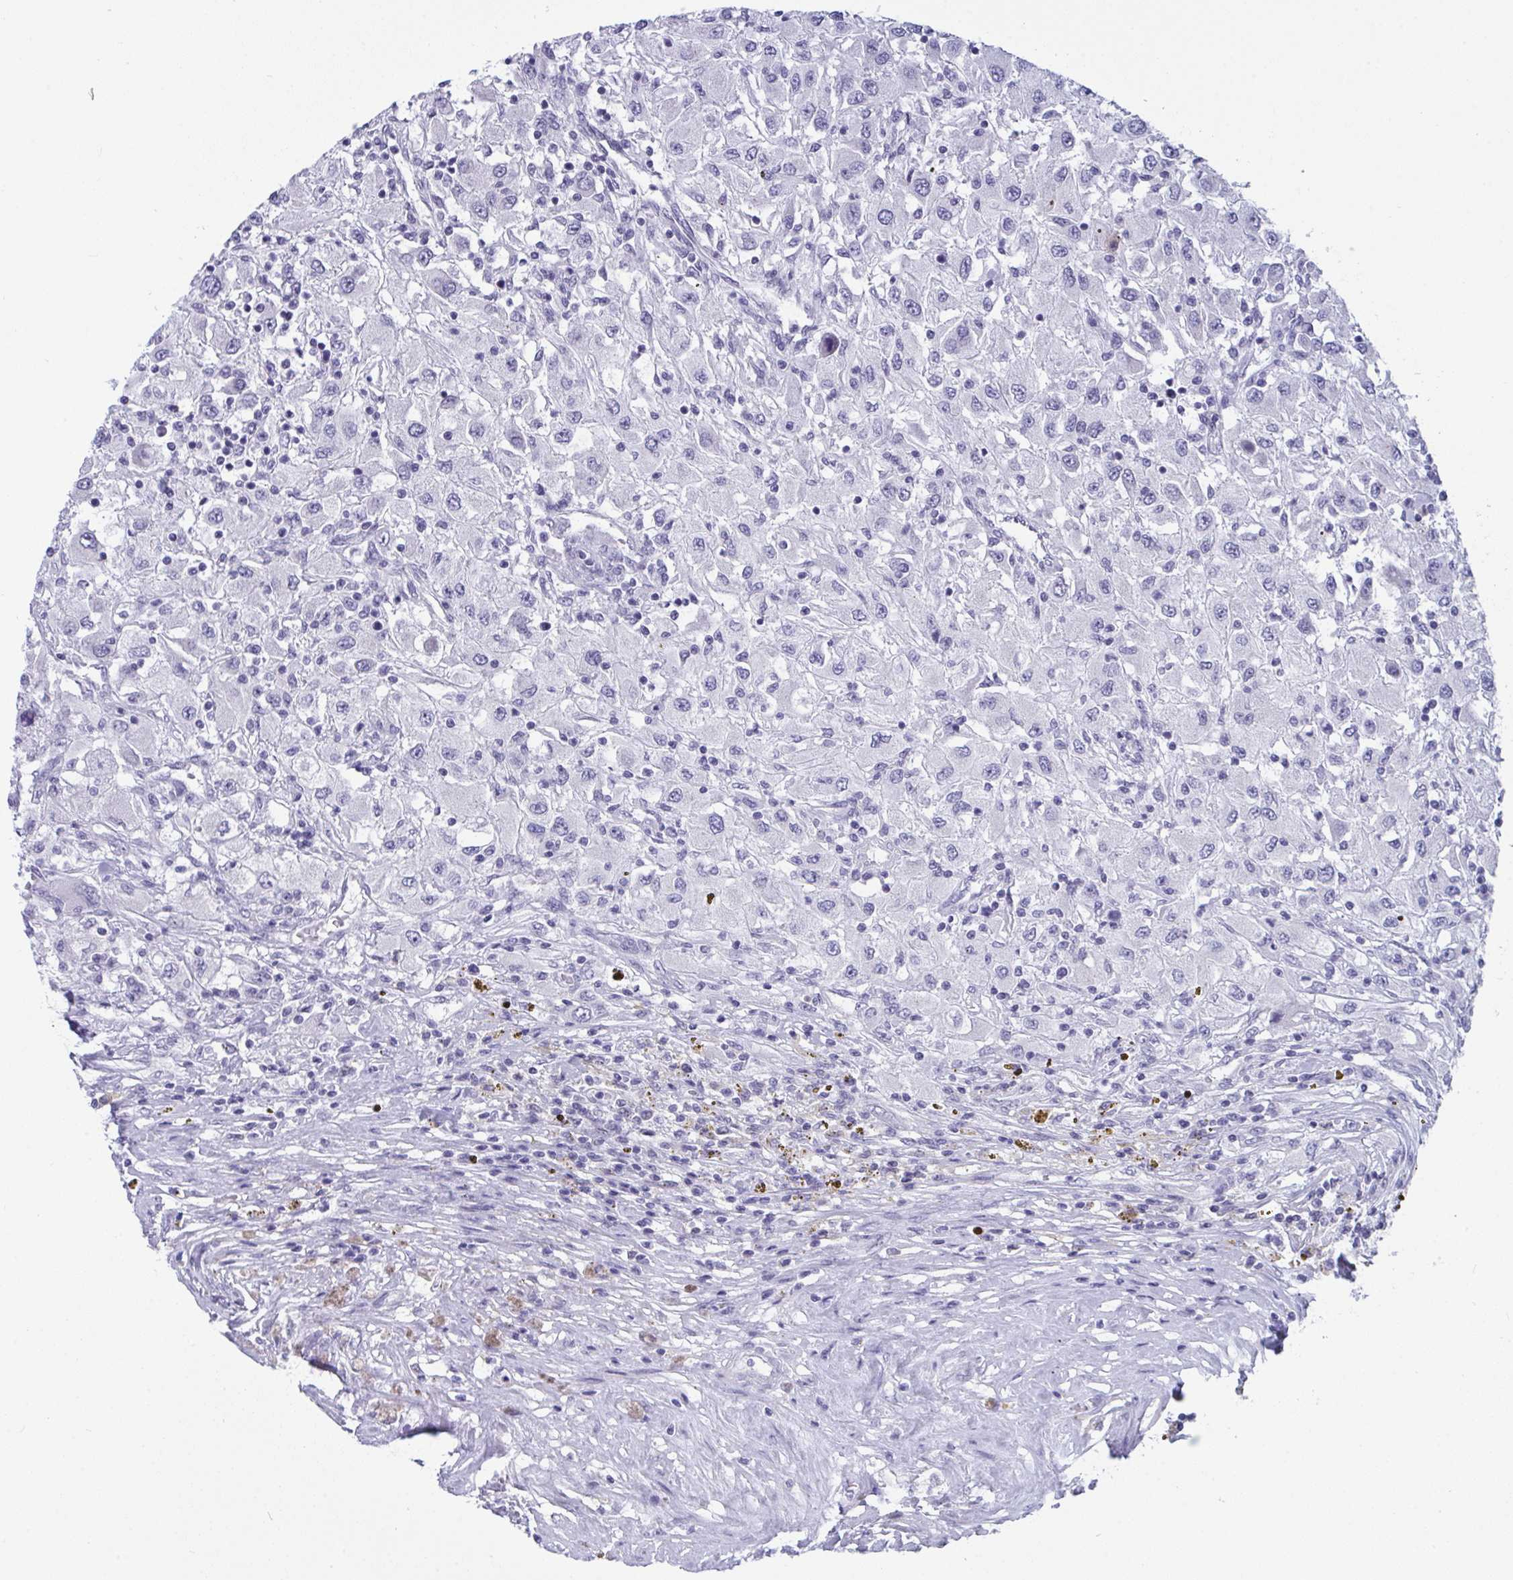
{"staining": {"intensity": "negative", "quantity": "none", "location": "none"}, "tissue": "renal cancer", "cell_type": "Tumor cells", "image_type": "cancer", "snomed": [{"axis": "morphology", "description": "Adenocarcinoma, NOS"}, {"axis": "topography", "description": "Kidney"}], "caption": "This is an IHC image of adenocarcinoma (renal). There is no positivity in tumor cells.", "gene": "BMAL2", "patient": {"sex": "female", "age": 67}}